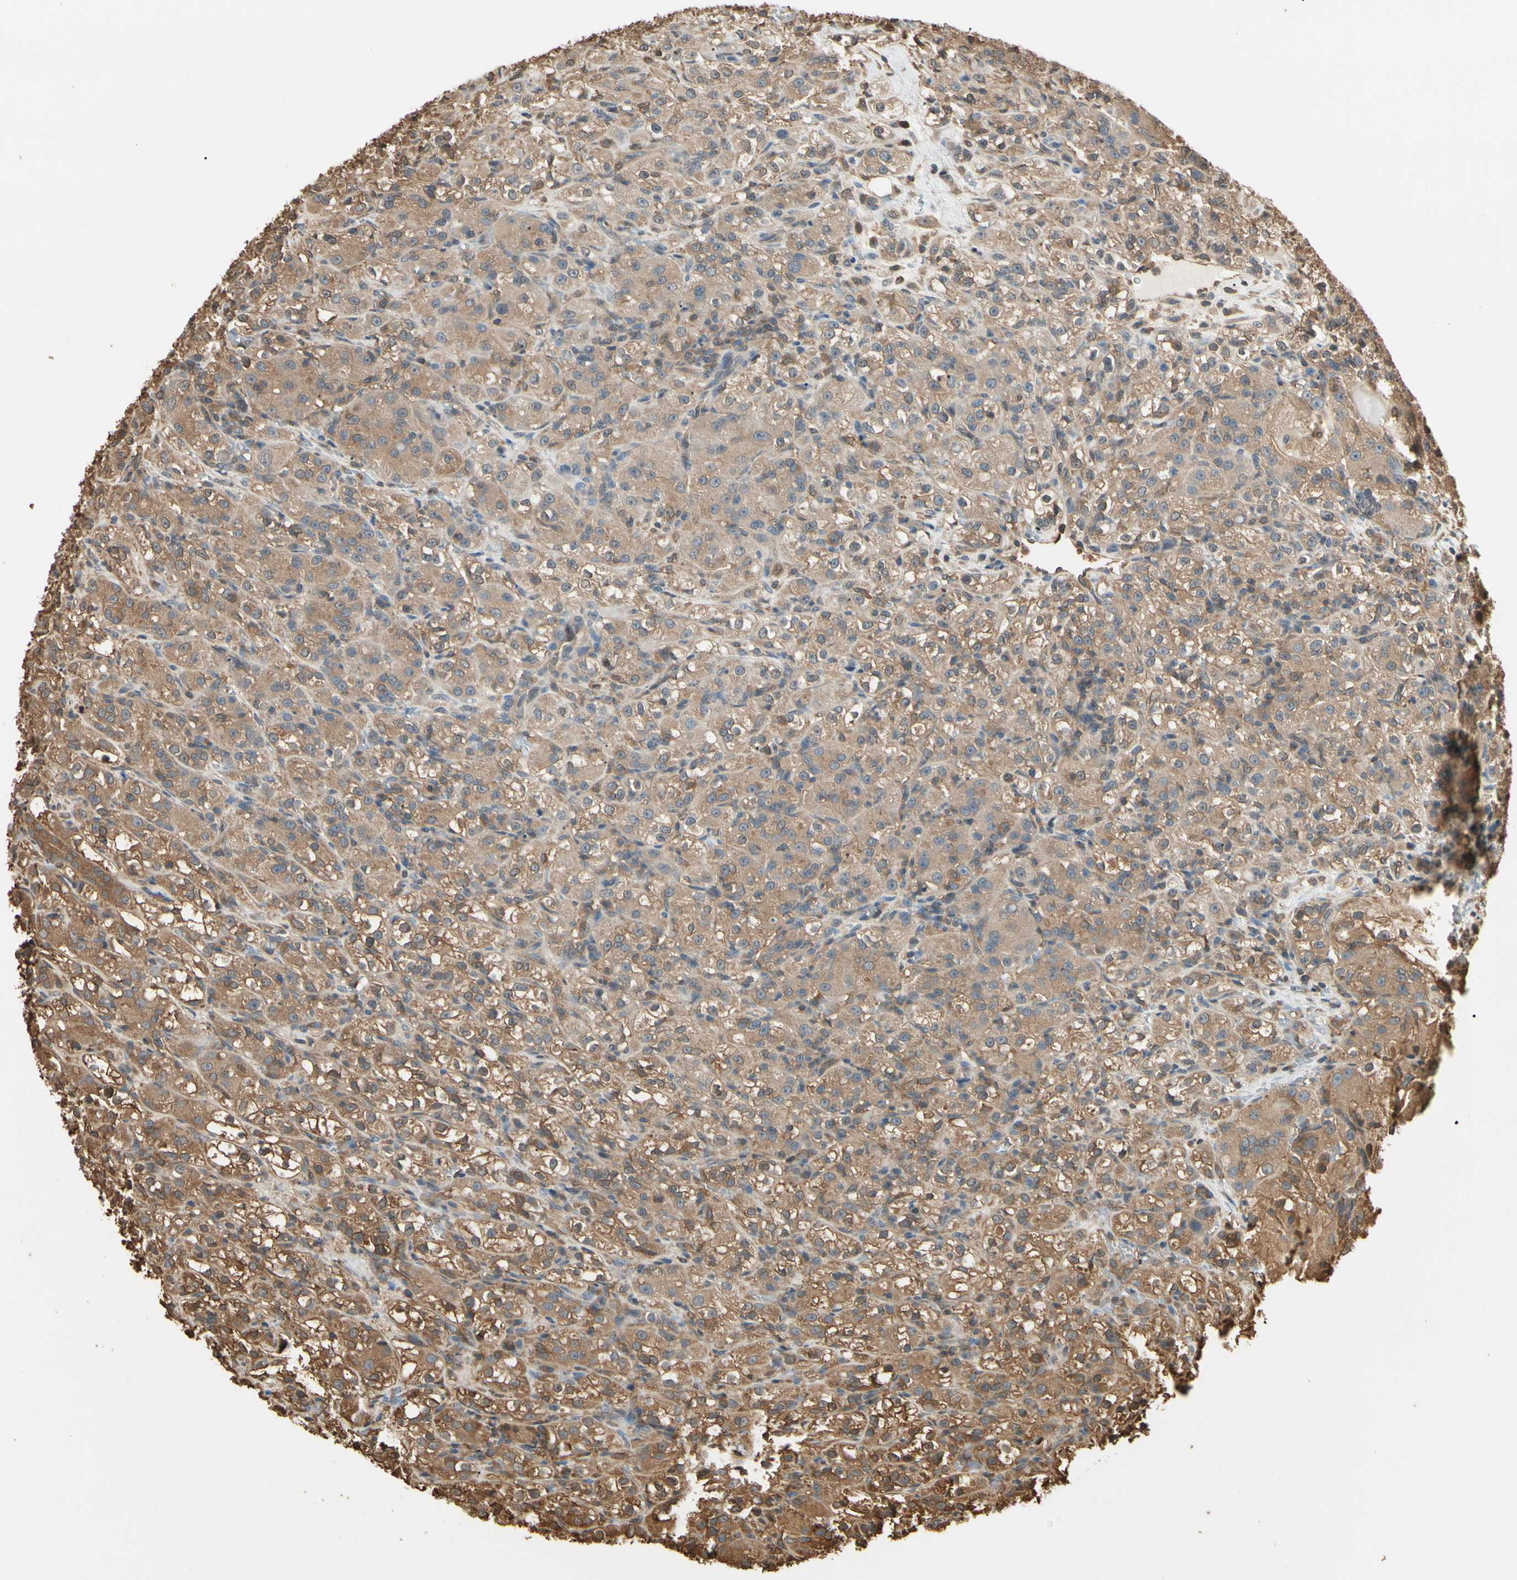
{"staining": {"intensity": "moderate", "quantity": ">75%", "location": "cytoplasmic/membranous,nuclear"}, "tissue": "renal cancer", "cell_type": "Tumor cells", "image_type": "cancer", "snomed": [{"axis": "morphology", "description": "Normal tissue, NOS"}, {"axis": "morphology", "description": "Adenocarcinoma, NOS"}, {"axis": "topography", "description": "Kidney"}], "caption": "A micrograph showing moderate cytoplasmic/membranous and nuclear positivity in approximately >75% of tumor cells in adenocarcinoma (renal), as visualized by brown immunohistochemical staining.", "gene": "YWHAE", "patient": {"sex": "male", "age": 61}}